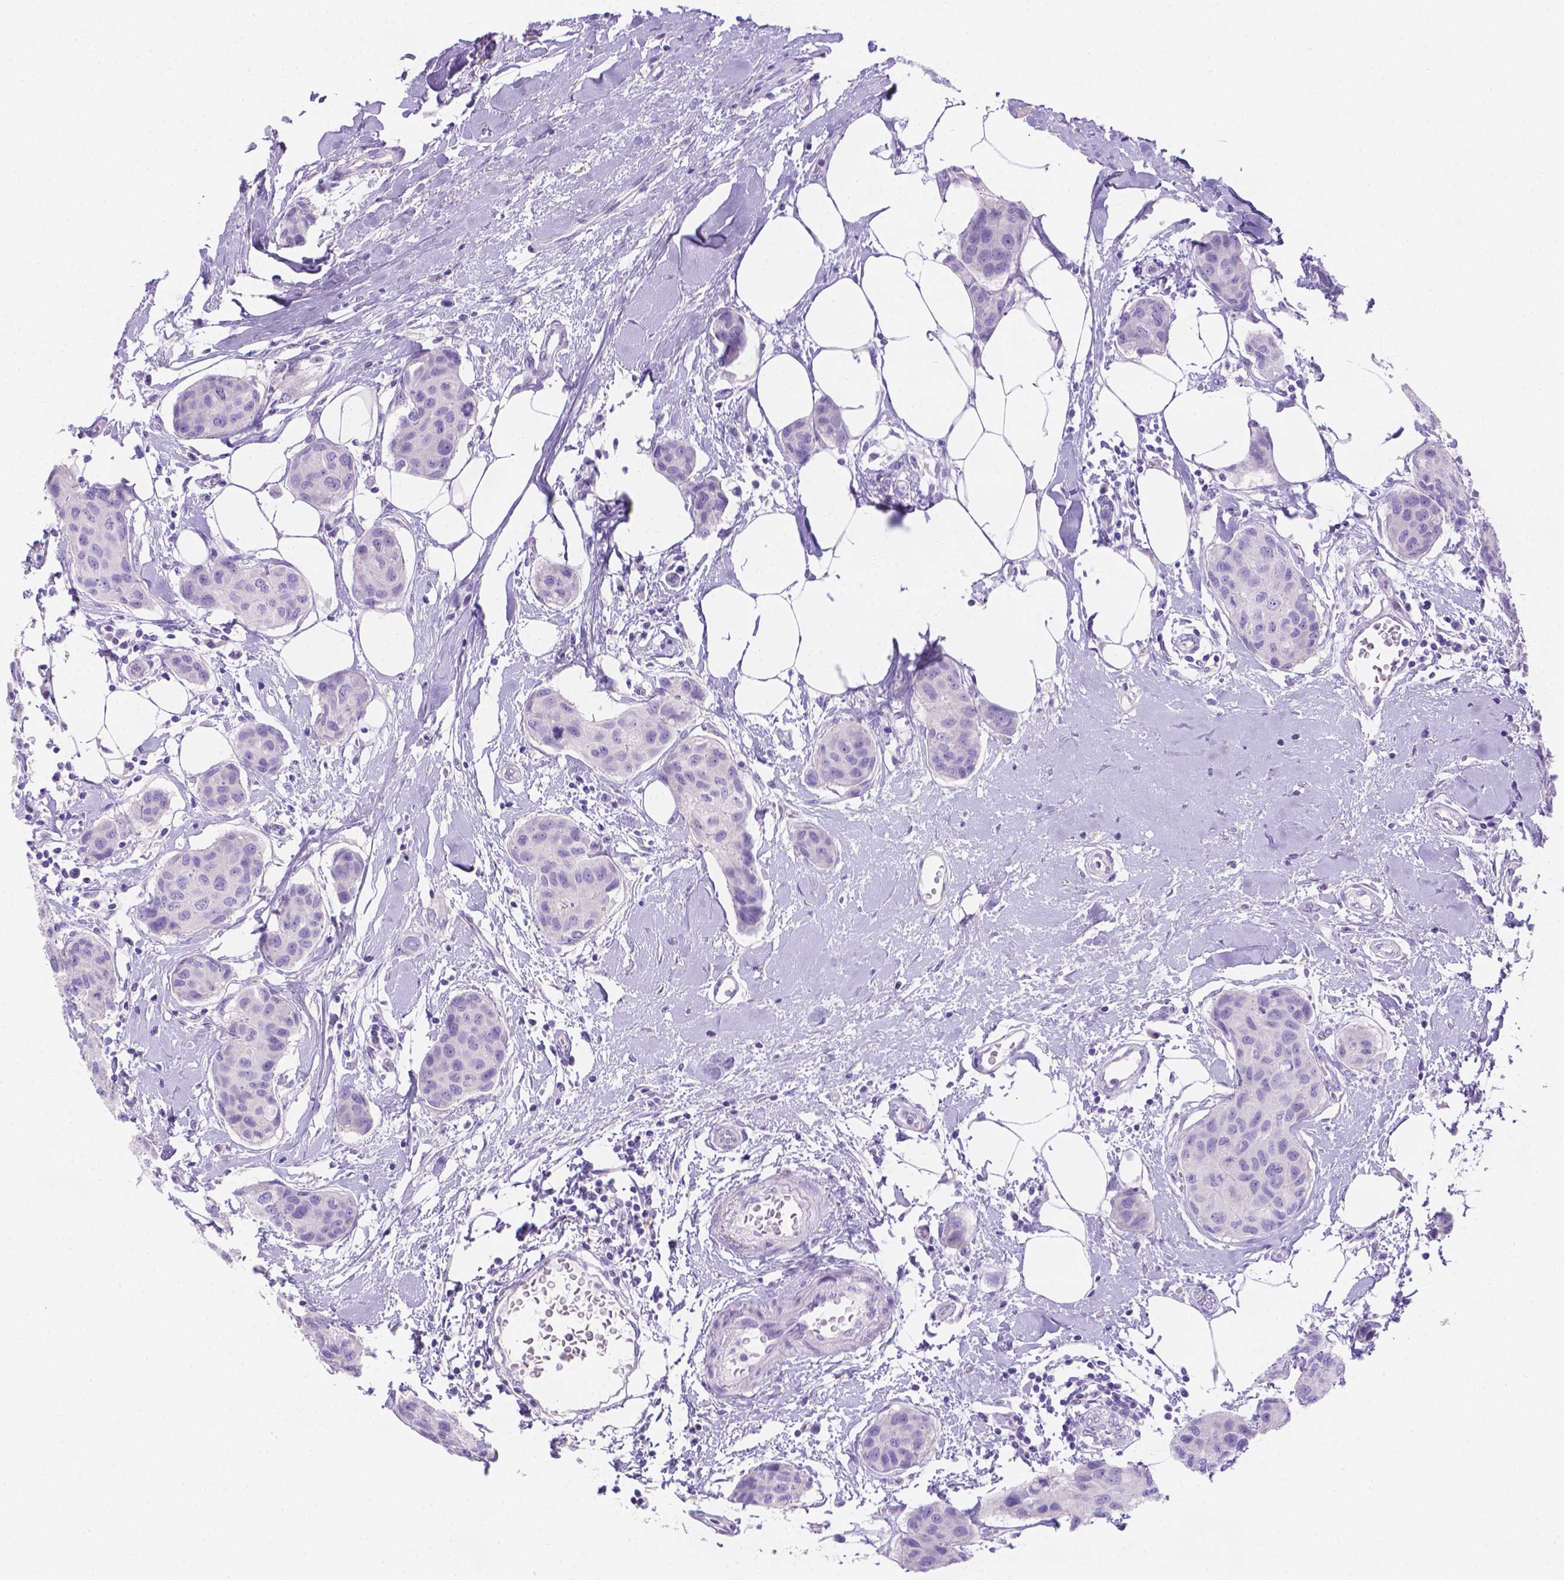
{"staining": {"intensity": "negative", "quantity": "none", "location": "none"}, "tissue": "breast cancer", "cell_type": "Tumor cells", "image_type": "cancer", "snomed": [{"axis": "morphology", "description": "Duct carcinoma"}, {"axis": "topography", "description": "Breast"}], "caption": "This is a micrograph of IHC staining of intraductal carcinoma (breast), which shows no expression in tumor cells.", "gene": "MLN", "patient": {"sex": "female", "age": 80}}